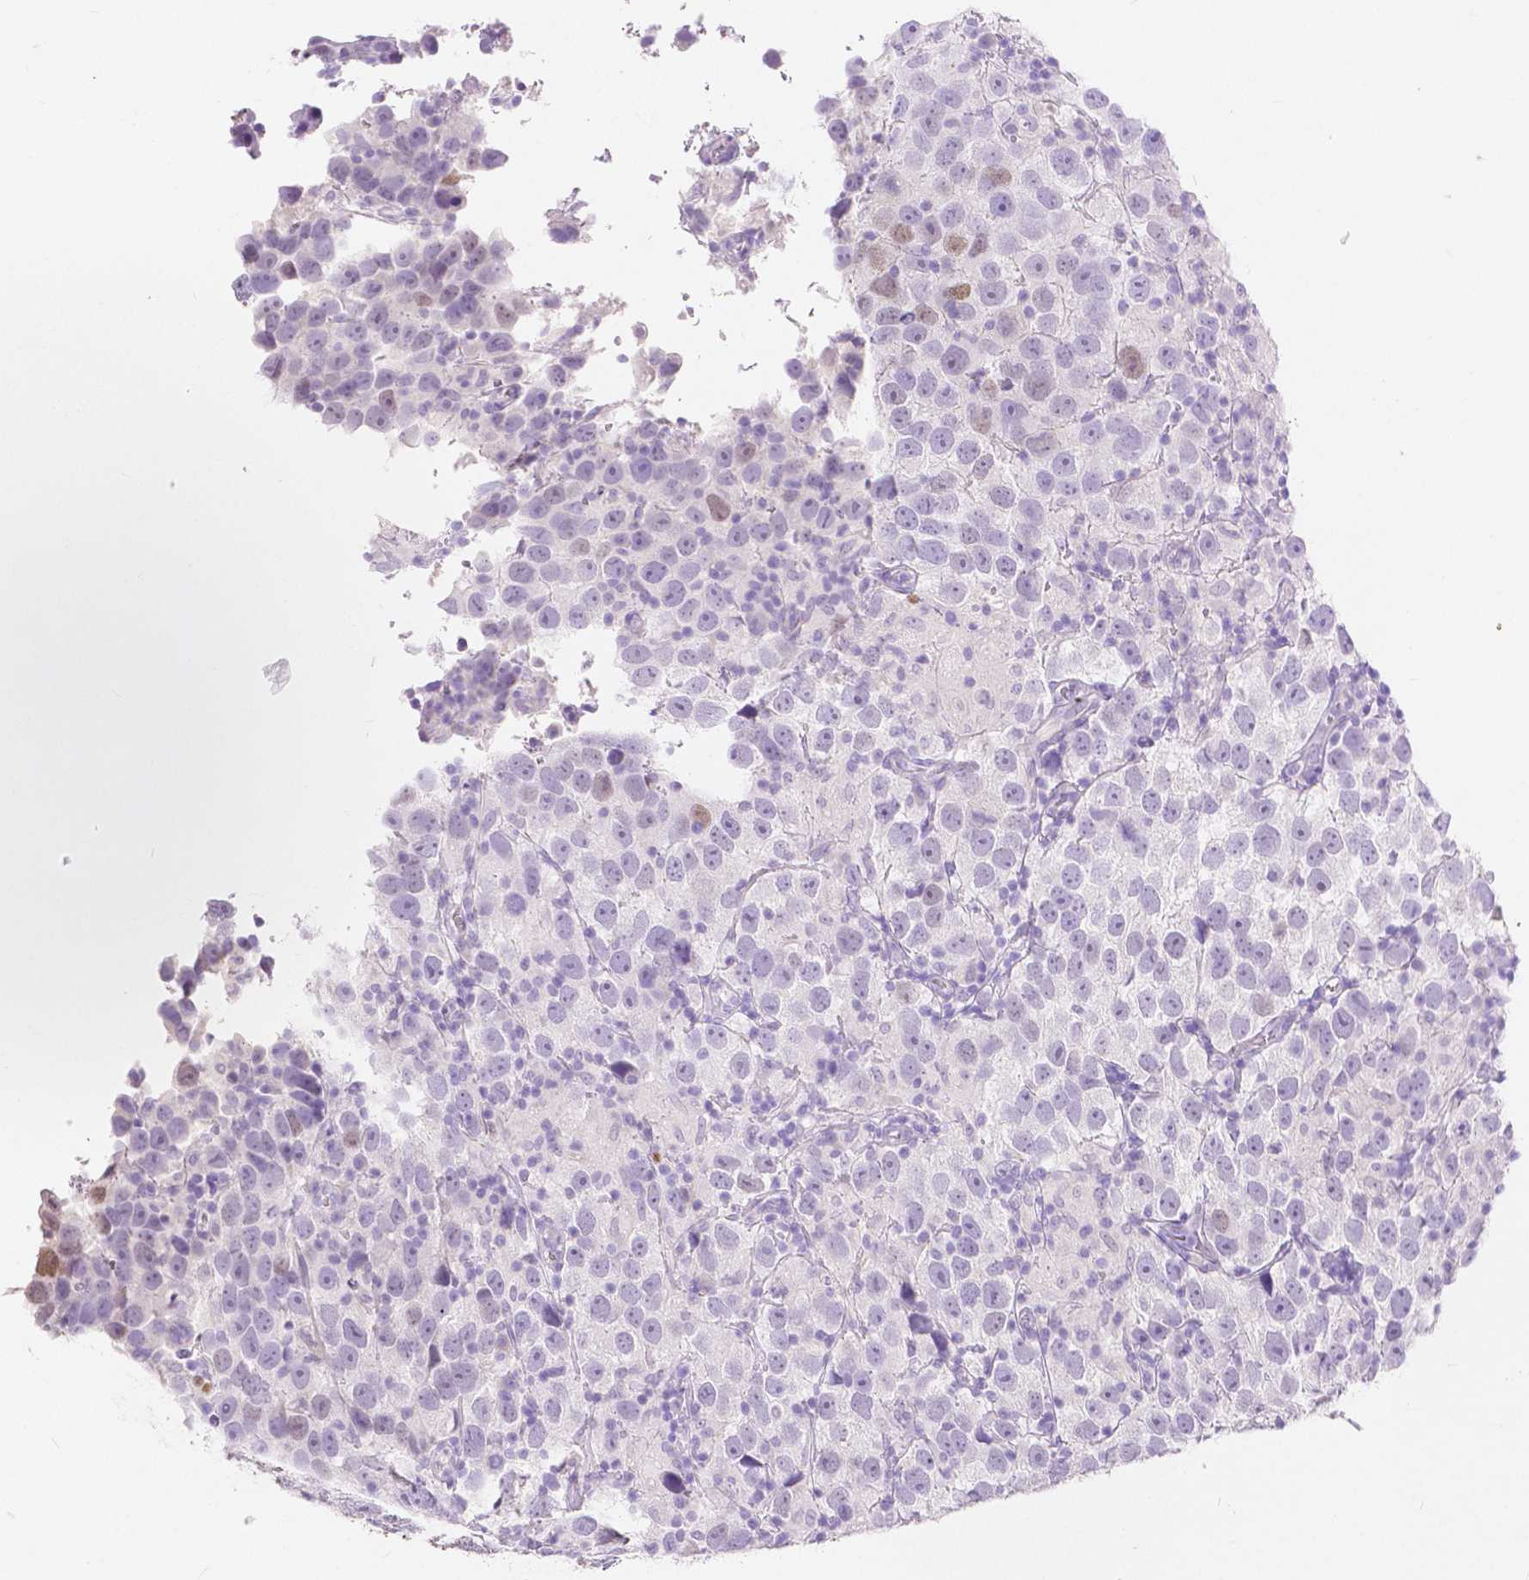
{"staining": {"intensity": "weak", "quantity": "<25%", "location": "nuclear"}, "tissue": "testis cancer", "cell_type": "Tumor cells", "image_type": "cancer", "snomed": [{"axis": "morphology", "description": "Seminoma, NOS"}, {"axis": "topography", "description": "Testis"}], "caption": "IHC image of human seminoma (testis) stained for a protein (brown), which displays no expression in tumor cells. (IHC, brightfield microscopy, high magnification).", "gene": "HNF1B", "patient": {"sex": "male", "age": 26}}